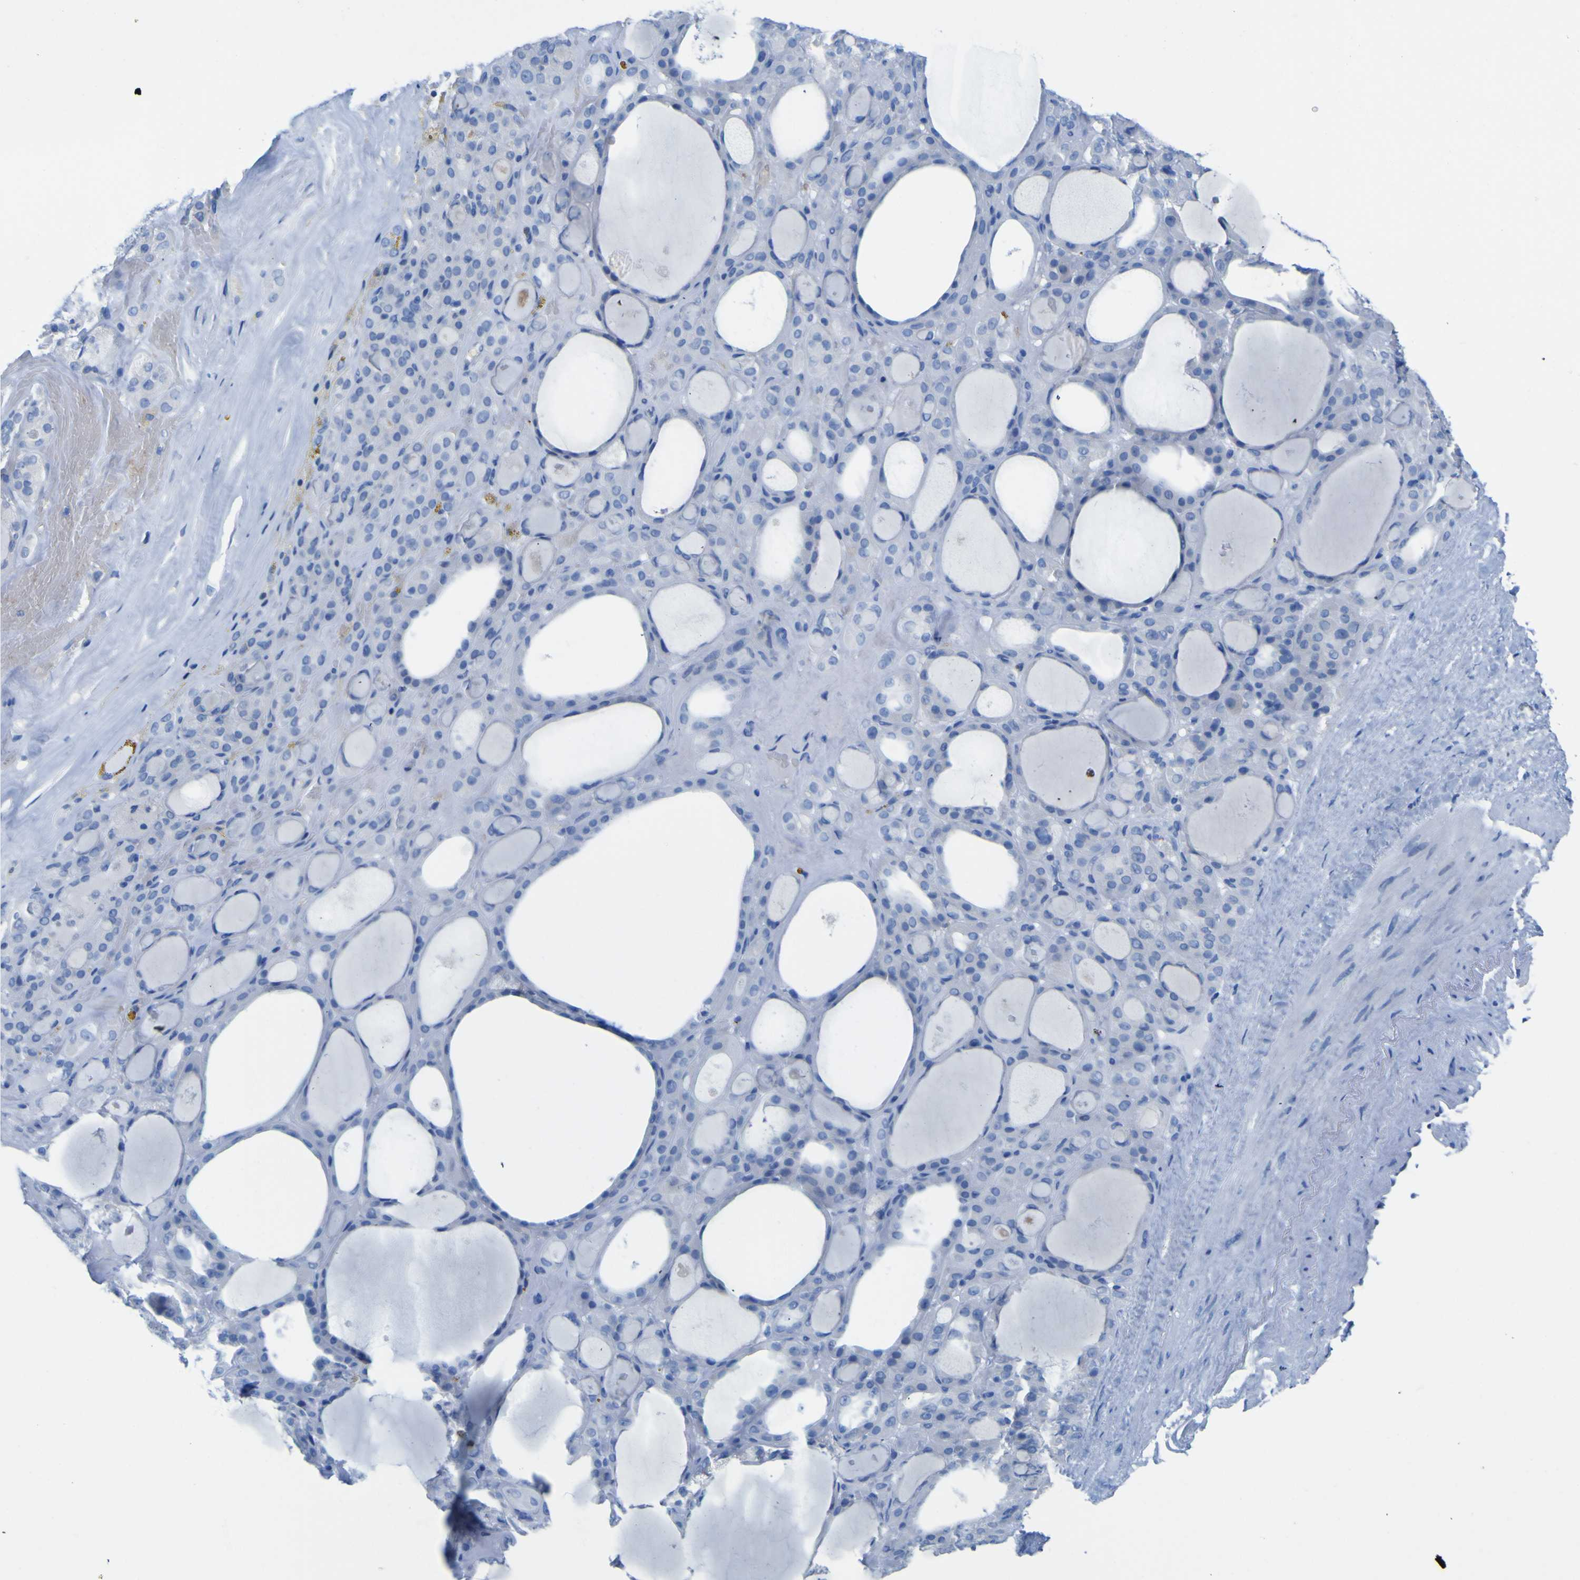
{"staining": {"intensity": "negative", "quantity": "none", "location": "none"}, "tissue": "thyroid gland", "cell_type": "Glandular cells", "image_type": "normal", "snomed": [{"axis": "morphology", "description": "Normal tissue, NOS"}, {"axis": "morphology", "description": "Carcinoma, NOS"}, {"axis": "topography", "description": "Thyroid gland"}], "caption": "The micrograph shows no staining of glandular cells in normal thyroid gland. (Immunohistochemistry (ihc), brightfield microscopy, high magnification).", "gene": "DACH1", "patient": {"sex": "female", "age": 86}}